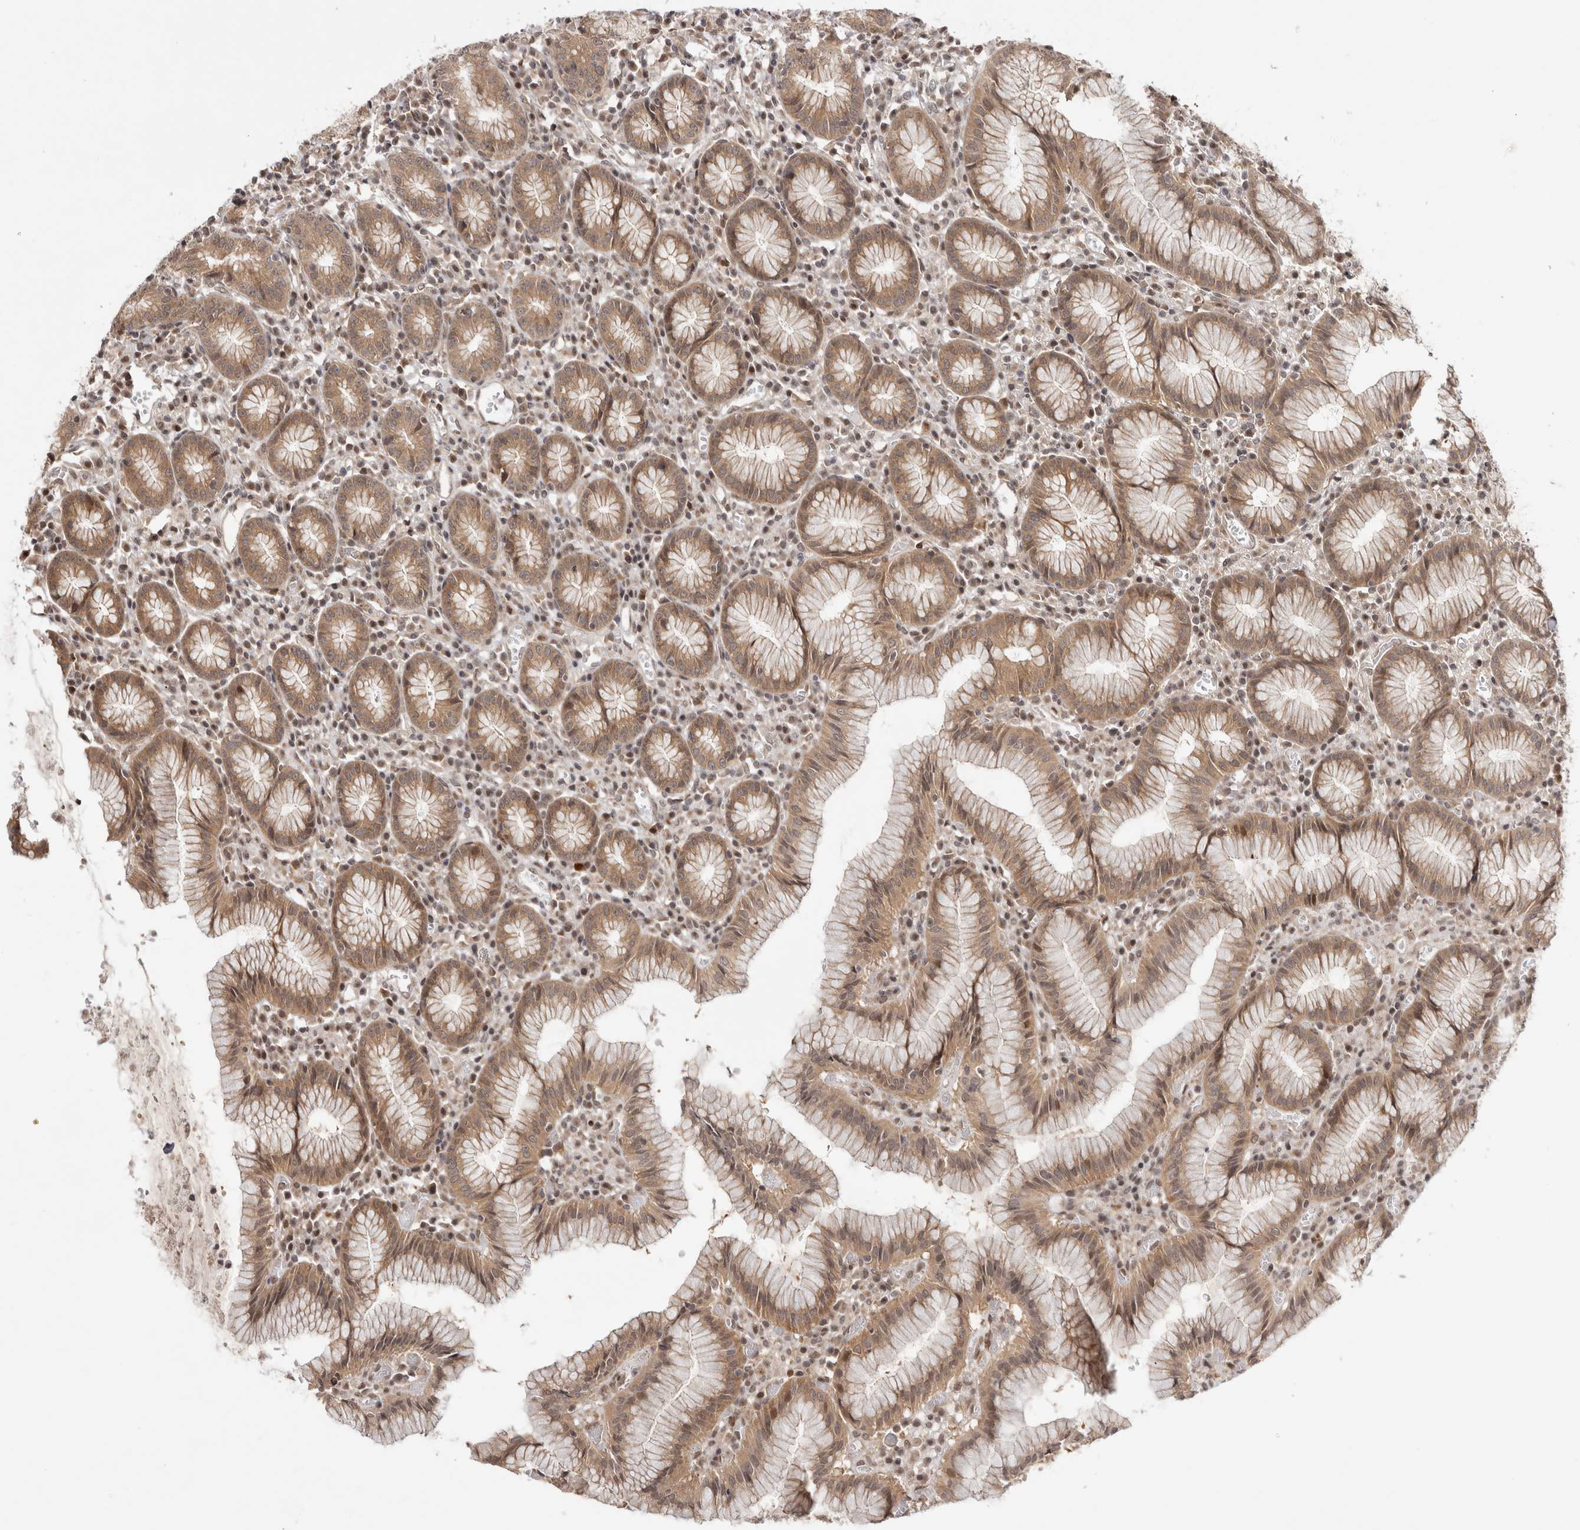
{"staining": {"intensity": "moderate", "quantity": ">75%", "location": "cytoplasmic/membranous,nuclear"}, "tissue": "stomach", "cell_type": "Glandular cells", "image_type": "normal", "snomed": [{"axis": "morphology", "description": "Normal tissue, NOS"}, {"axis": "topography", "description": "Stomach"}], "caption": "This image shows normal stomach stained with immunohistochemistry (IHC) to label a protein in brown. The cytoplasmic/membranous,nuclear of glandular cells show moderate positivity for the protein. Nuclei are counter-stained blue.", "gene": "ZNF318", "patient": {"sex": "male", "age": 55}}